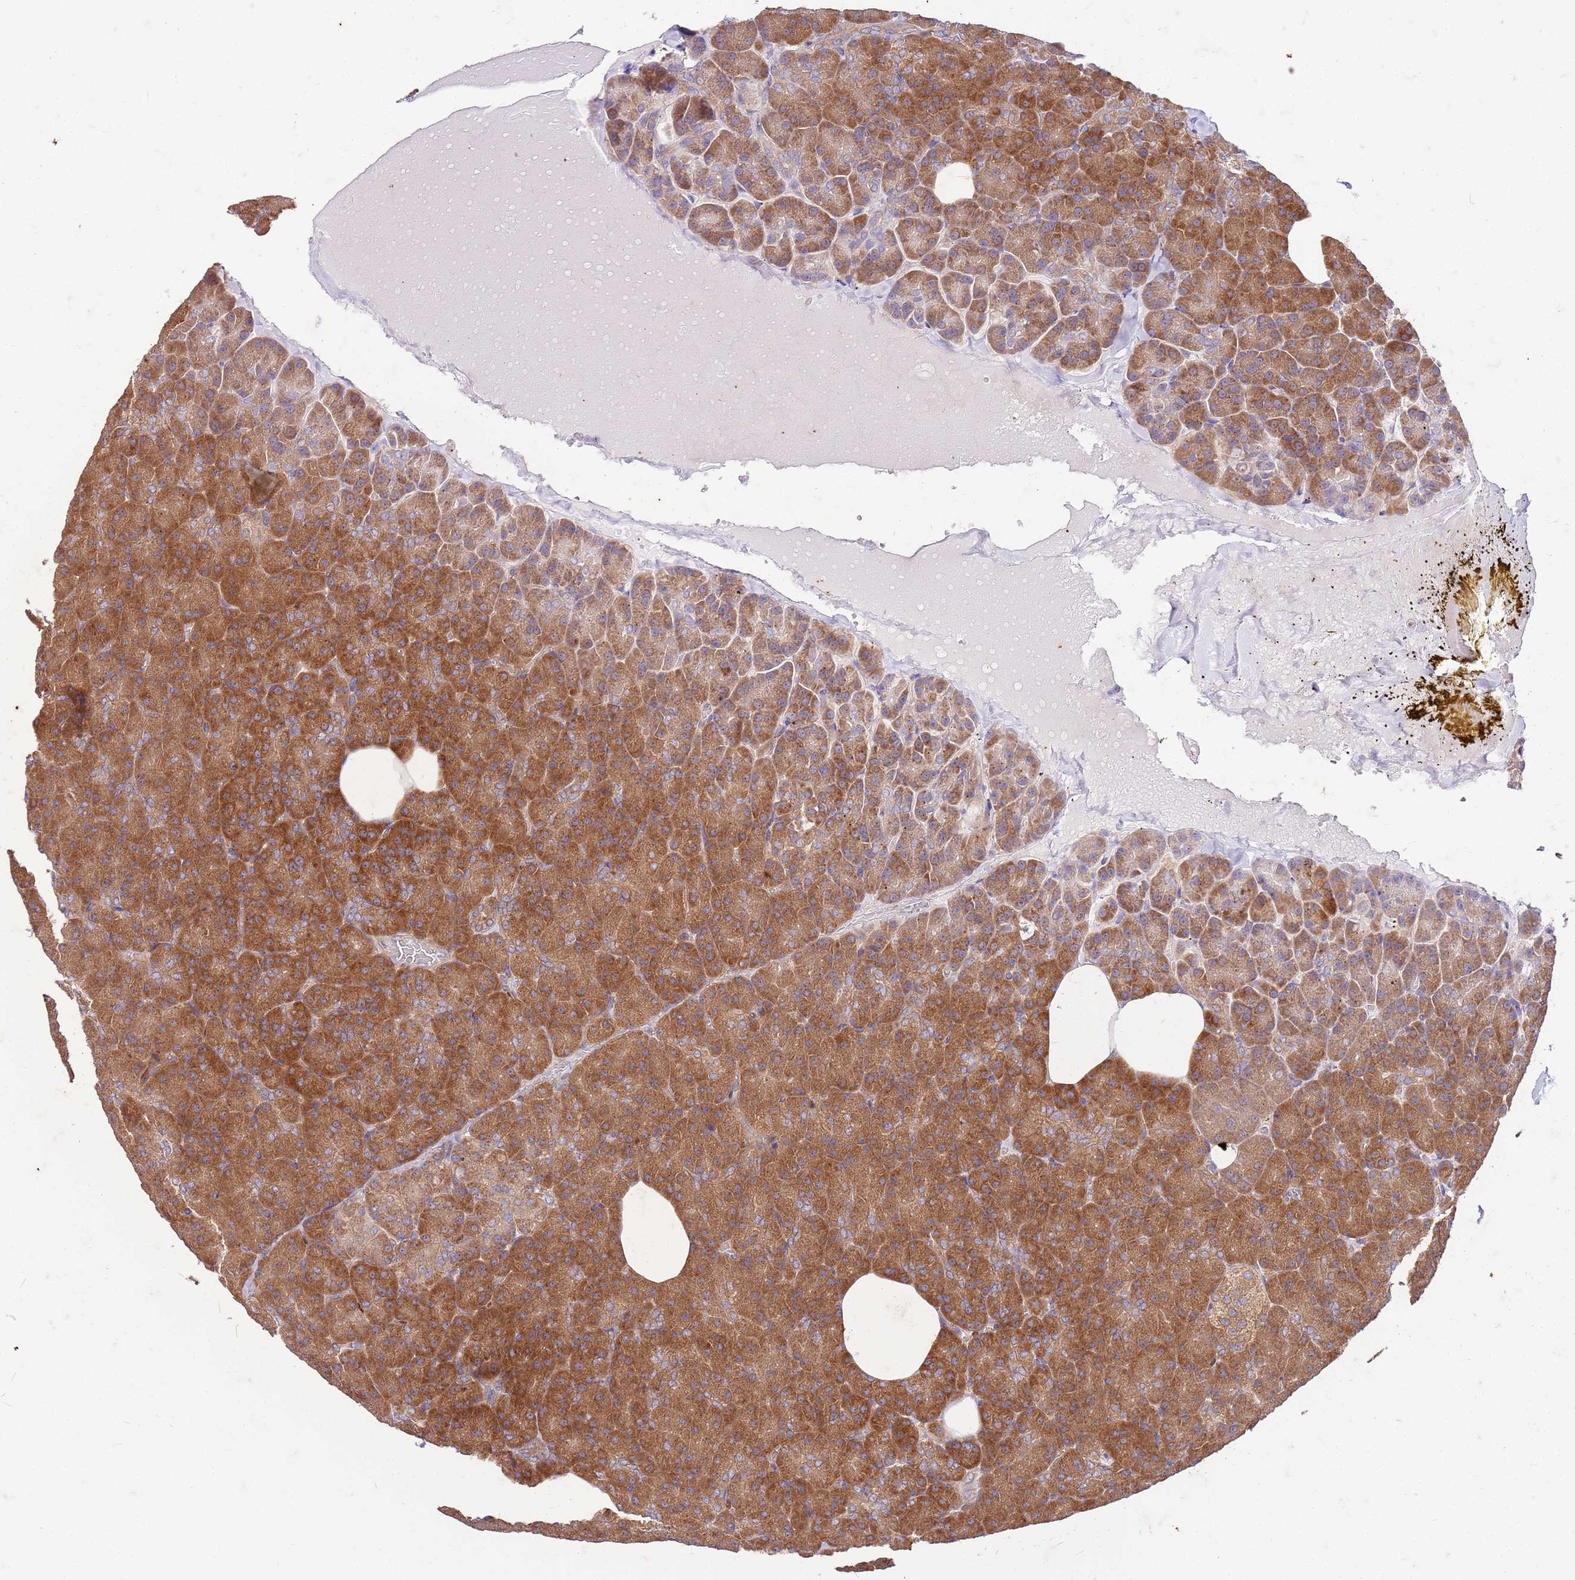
{"staining": {"intensity": "strong", "quantity": ">75%", "location": "cytoplasmic/membranous"}, "tissue": "pancreas", "cell_type": "Exocrine glandular cells", "image_type": "normal", "snomed": [{"axis": "morphology", "description": "Normal tissue, NOS"}, {"axis": "morphology", "description": "Carcinoid, malignant, NOS"}, {"axis": "topography", "description": "Pancreas"}], "caption": "Brown immunohistochemical staining in unremarkable pancreas demonstrates strong cytoplasmic/membranous expression in about >75% of exocrine glandular cells.", "gene": "OSBP", "patient": {"sex": "female", "age": 35}}